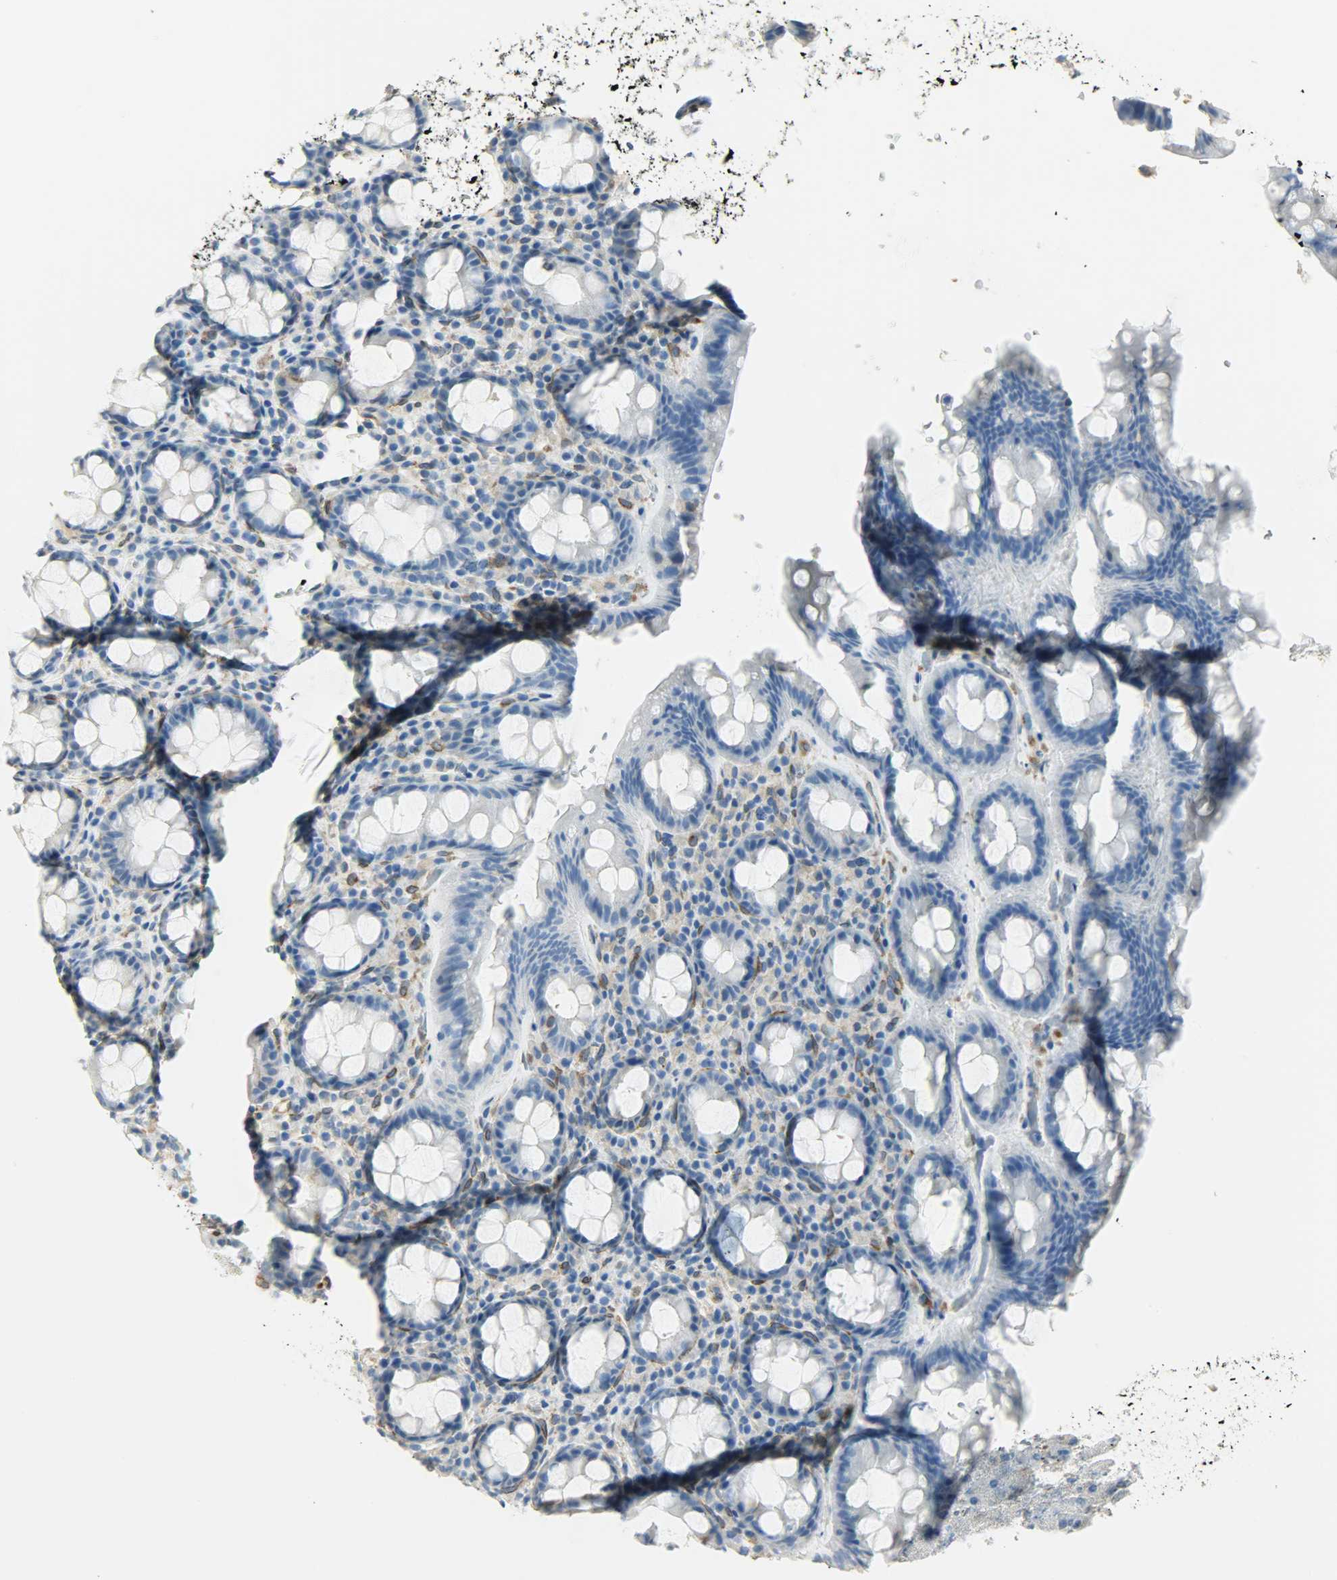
{"staining": {"intensity": "negative", "quantity": "none", "location": "none"}, "tissue": "rectum", "cell_type": "Glandular cells", "image_type": "normal", "snomed": [{"axis": "morphology", "description": "Normal tissue, NOS"}, {"axis": "topography", "description": "Rectum"}], "caption": "Image shows no significant protein expression in glandular cells of normal rectum.", "gene": "PKD2", "patient": {"sex": "male", "age": 92}}